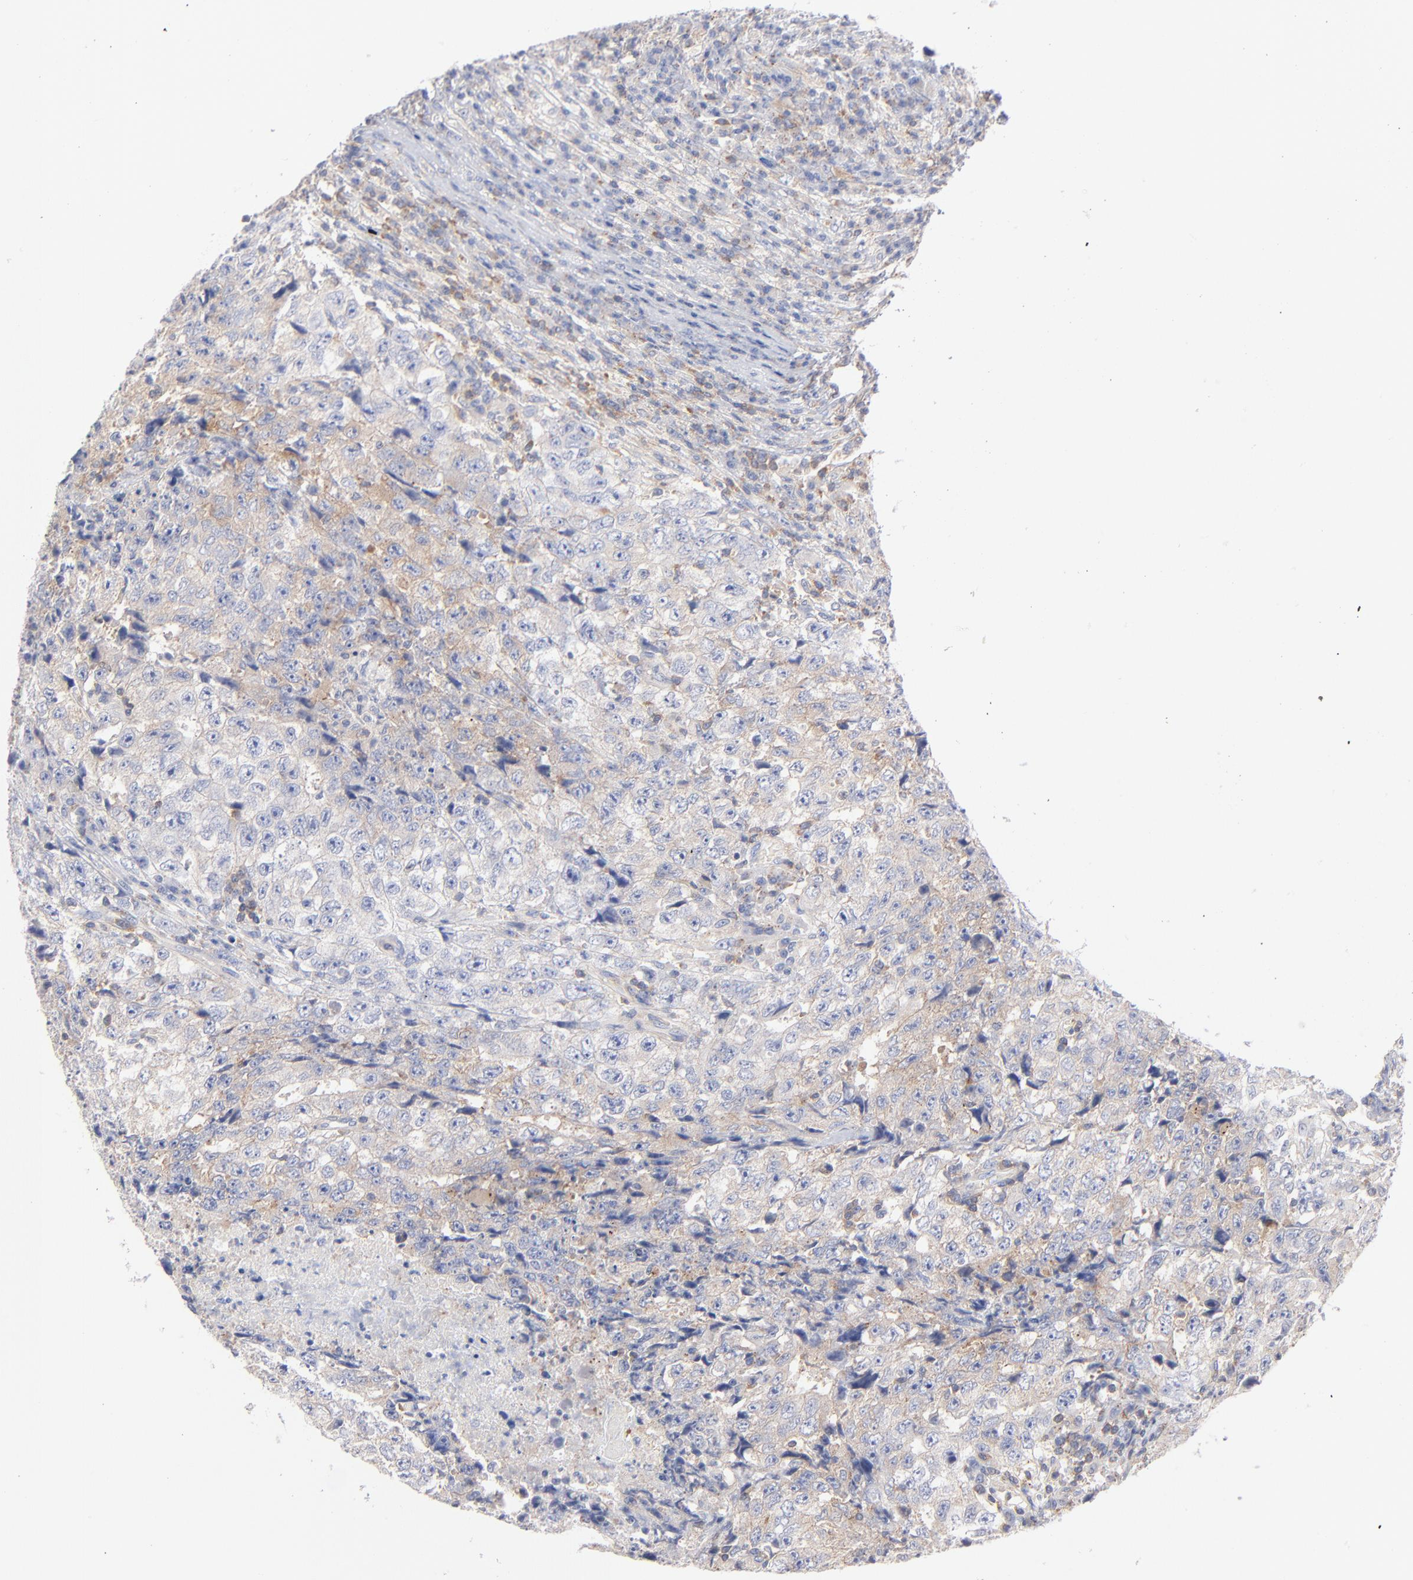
{"staining": {"intensity": "weak", "quantity": "25%-75%", "location": "cytoplasmic/membranous"}, "tissue": "testis cancer", "cell_type": "Tumor cells", "image_type": "cancer", "snomed": [{"axis": "morphology", "description": "Necrosis, NOS"}, {"axis": "morphology", "description": "Carcinoma, Embryonal, NOS"}, {"axis": "topography", "description": "Testis"}], "caption": "The micrograph displays staining of testis cancer (embryonal carcinoma), revealing weak cytoplasmic/membranous protein expression (brown color) within tumor cells. The staining was performed using DAB, with brown indicating positive protein expression. Nuclei are stained blue with hematoxylin.", "gene": "SEPTIN6", "patient": {"sex": "male", "age": 19}}